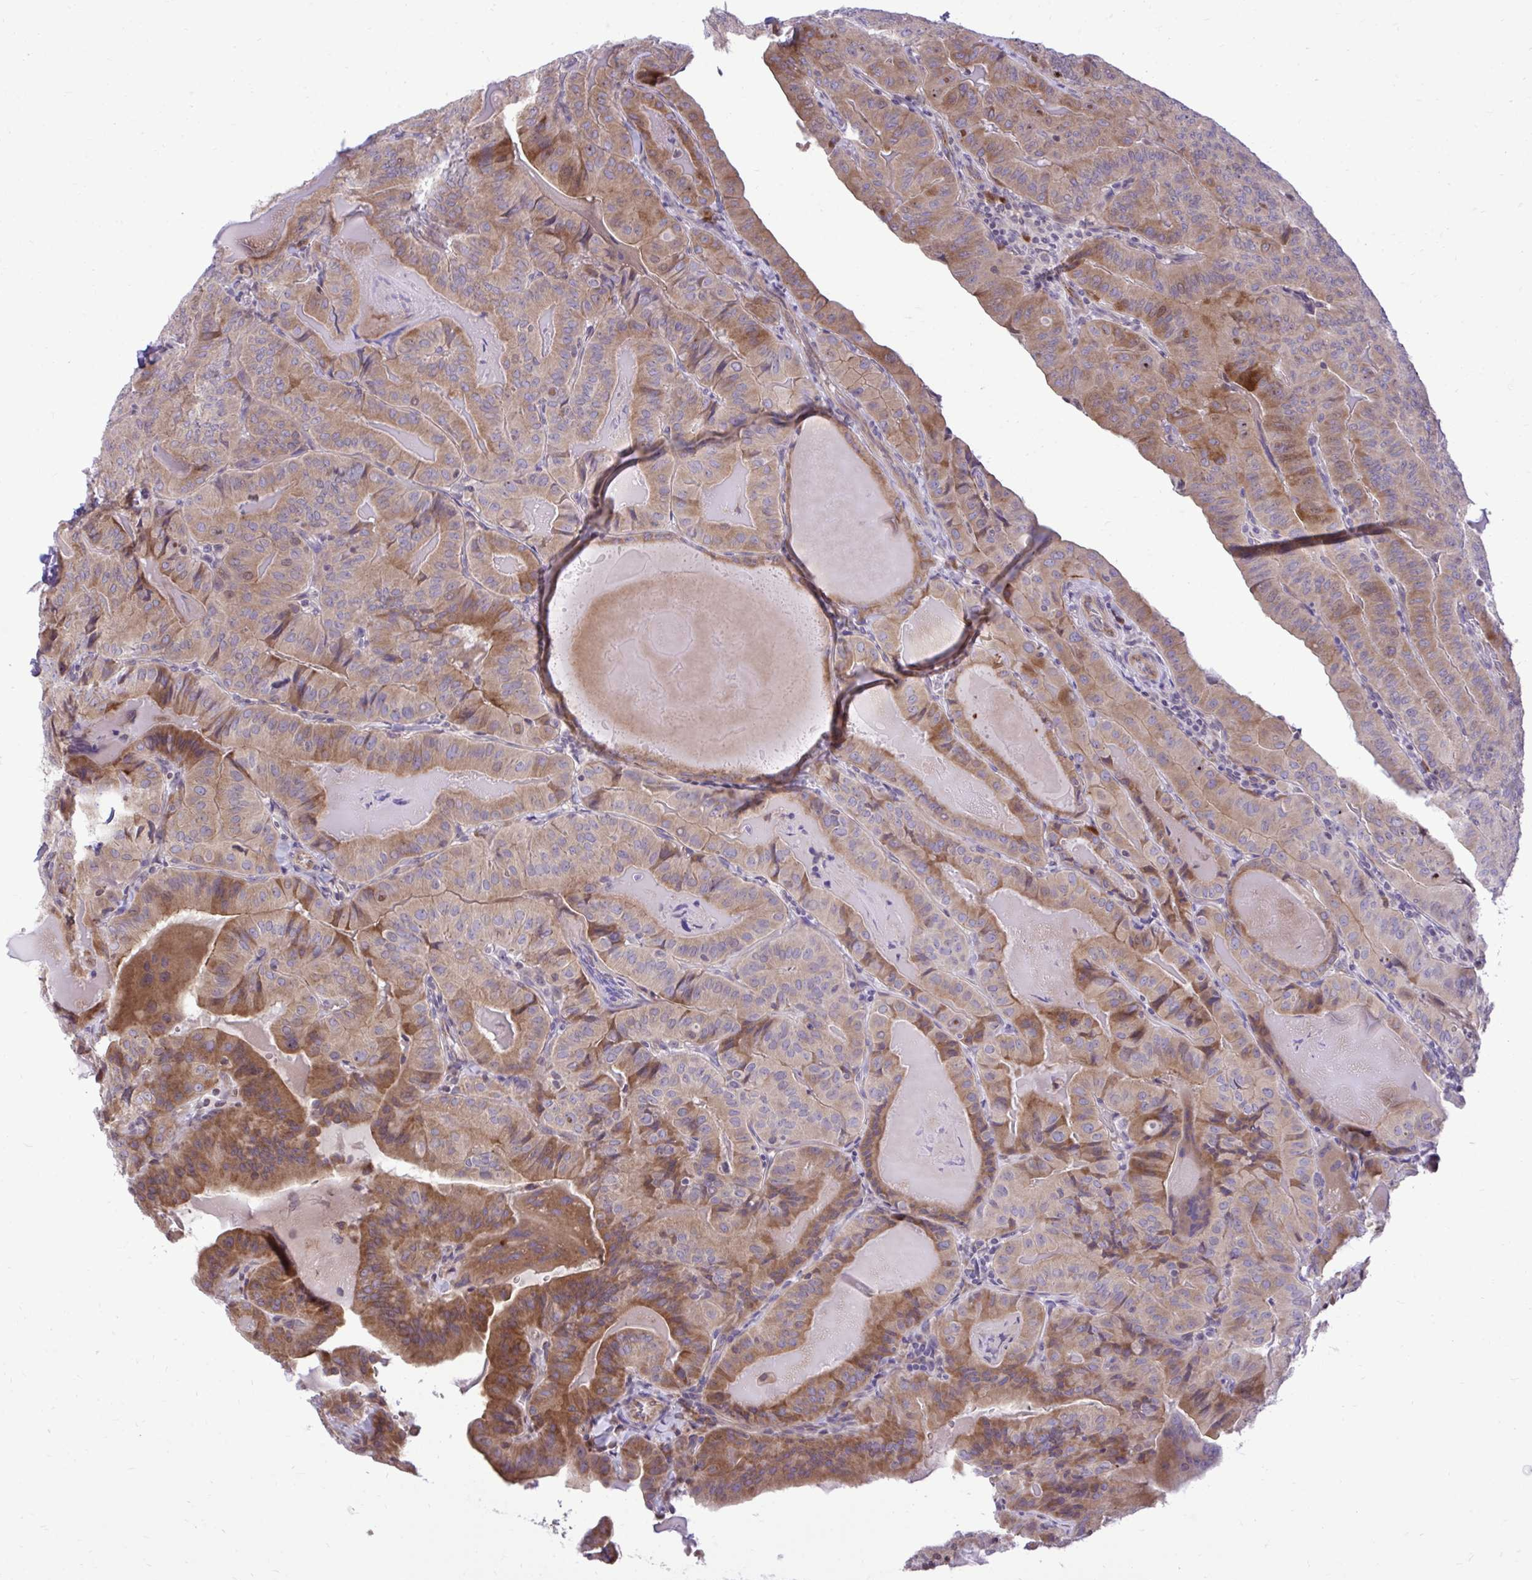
{"staining": {"intensity": "moderate", "quantity": "25%-75%", "location": "cytoplasmic/membranous"}, "tissue": "thyroid cancer", "cell_type": "Tumor cells", "image_type": "cancer", "snomed": [{"axis": "morphology", "description": "Papillary adenocarcinoma, NOS"}, {"axis": "topography", "description": "Thyroid gland"}], "caption": "IHC (DAB) staining of thyroid cancer displays moderate cytoplasmic/membranous protein positivity in about 25%-75% of tumor cells.", "gene": "METTL9", "patient": {"sex": "female", "age": 68}}